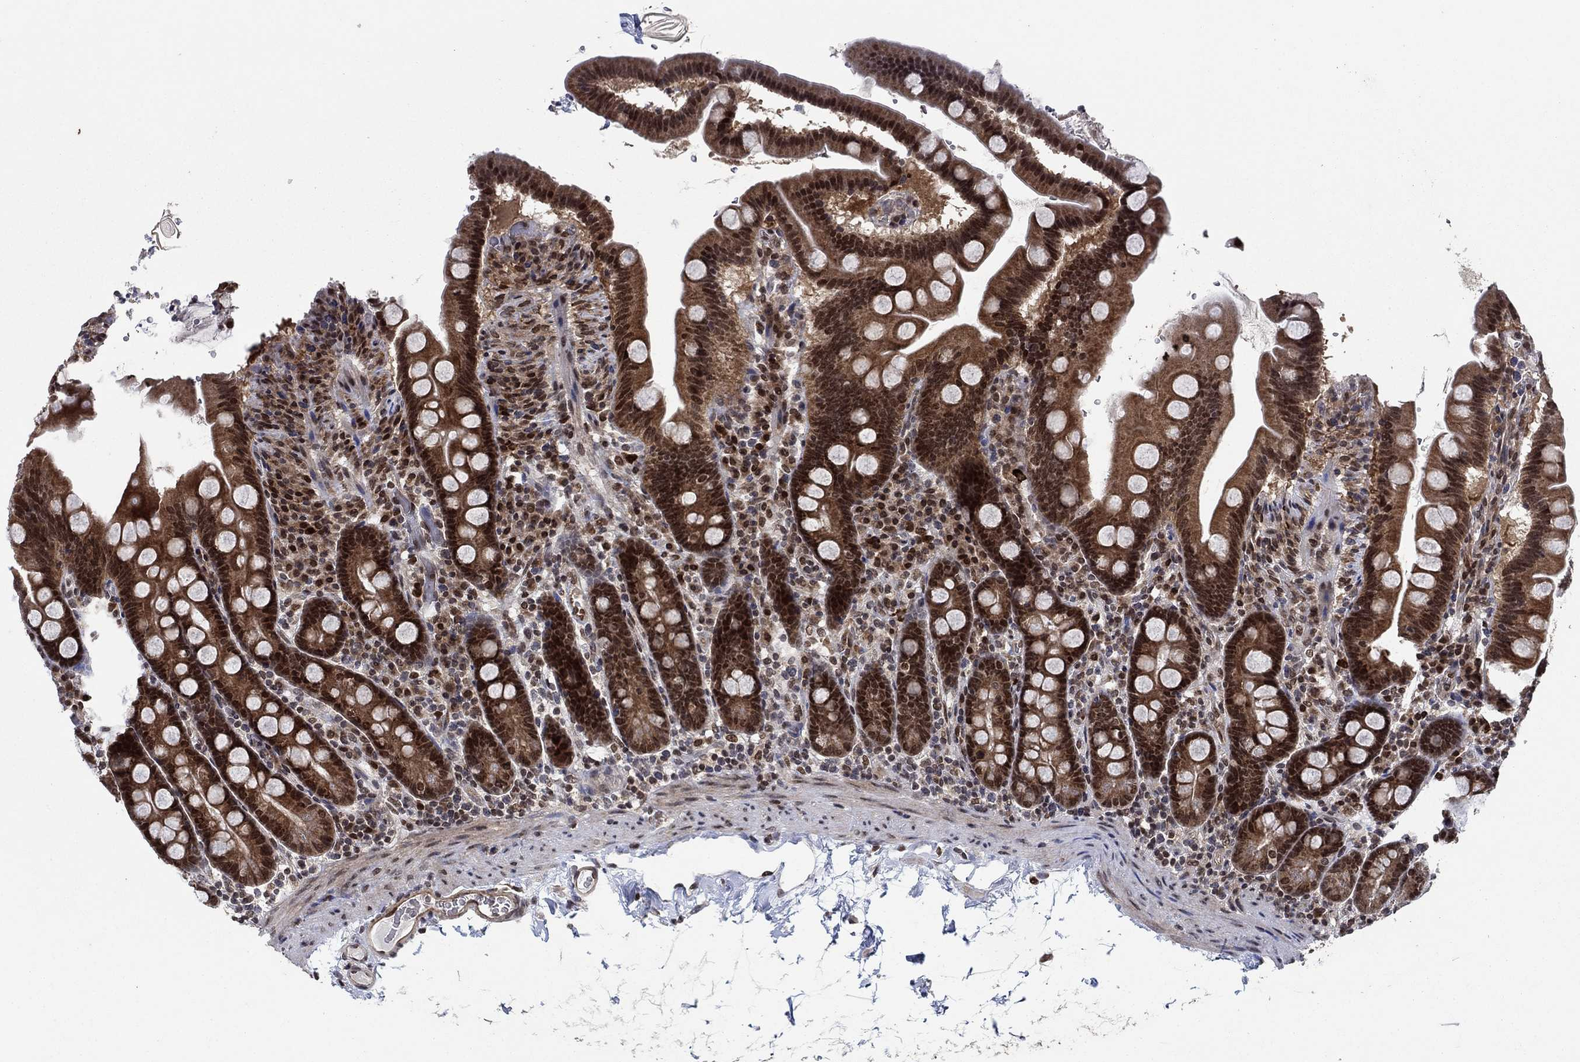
{"staining": {"intensity": "strong", "quantity": "25%-75%", "location": "cytoplasmic/membranous,nuclear"}, "tissue": "duodenum", "cell_type": "Glandular cells", "image_type": "normal", "snomed": [{"axis": "morphology", "description": "Normal tissue, NOS"}, {"axis": "topography", "description": "Duodenum"}], "caption": "Duodenum stained with DAB immunohistochemistry (IHC) exhibits high levels of strong cytoplasmic/membranous,nuclear positivity in about 25%-75% of glandular cells.", "gene": "PRICKLE4", "patient": {"sex": "male", "age": 59}}